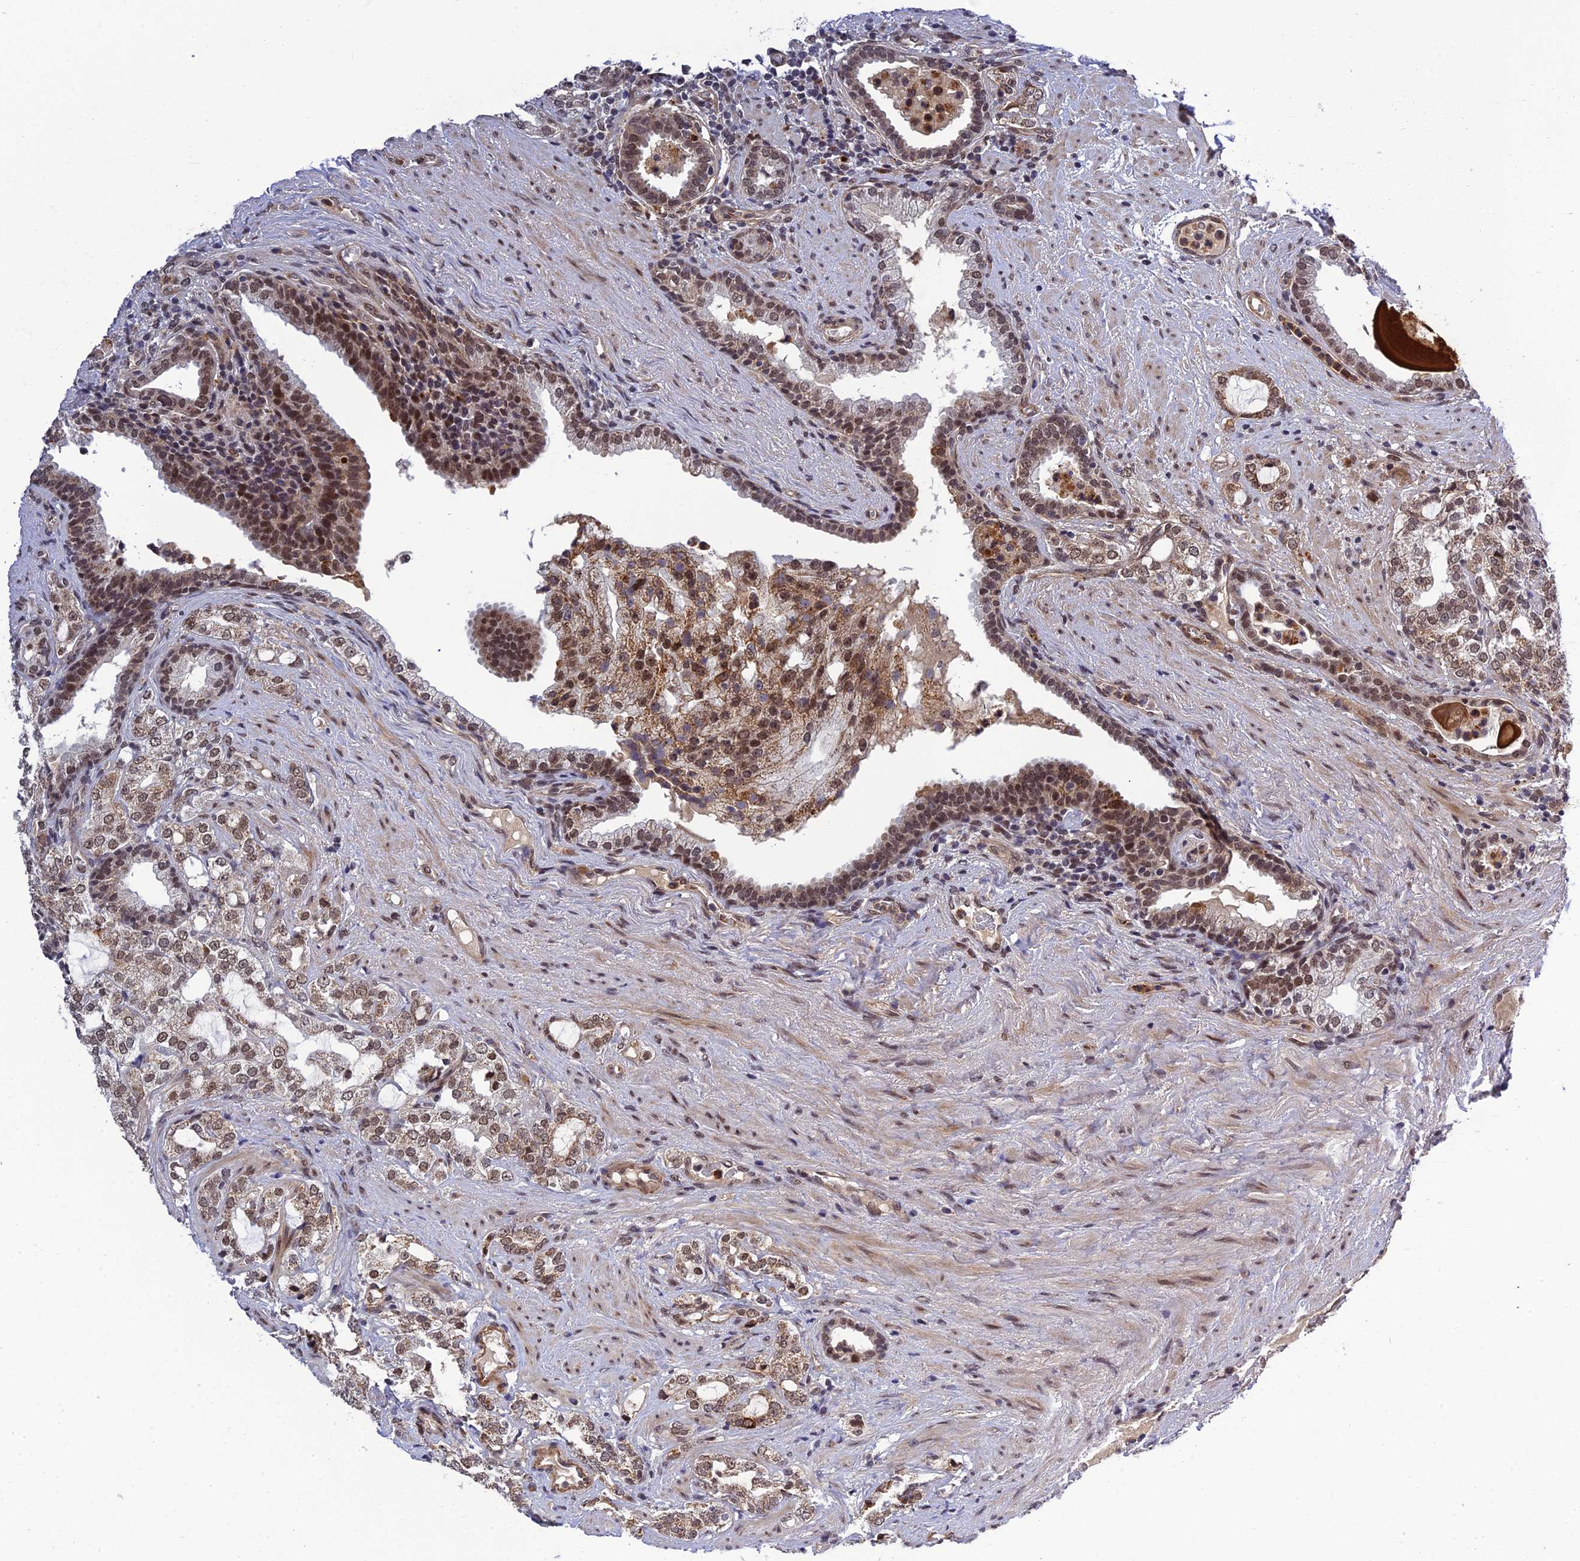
{"staining": {"intensity": "moderate", "quantity": ">75%", "location": "nuclear"}, "tissue": "prostate cancer", "cell_type": "Tumor cells", "image_type": "cancer", "snomed": [{"axis": "morphology", "description": "Adenocarcinoma, High grade"}, {"axis": "topography", "description": "Prostate"}], "caption": "Immunohistochemical staining of high-grade adenocarcinoma (prostate) shows medium levels of moderate nuclear expression in about >75% of tumor cells.", "gene": "REXO1", "patient": {"sex": "male", "age": 64}}